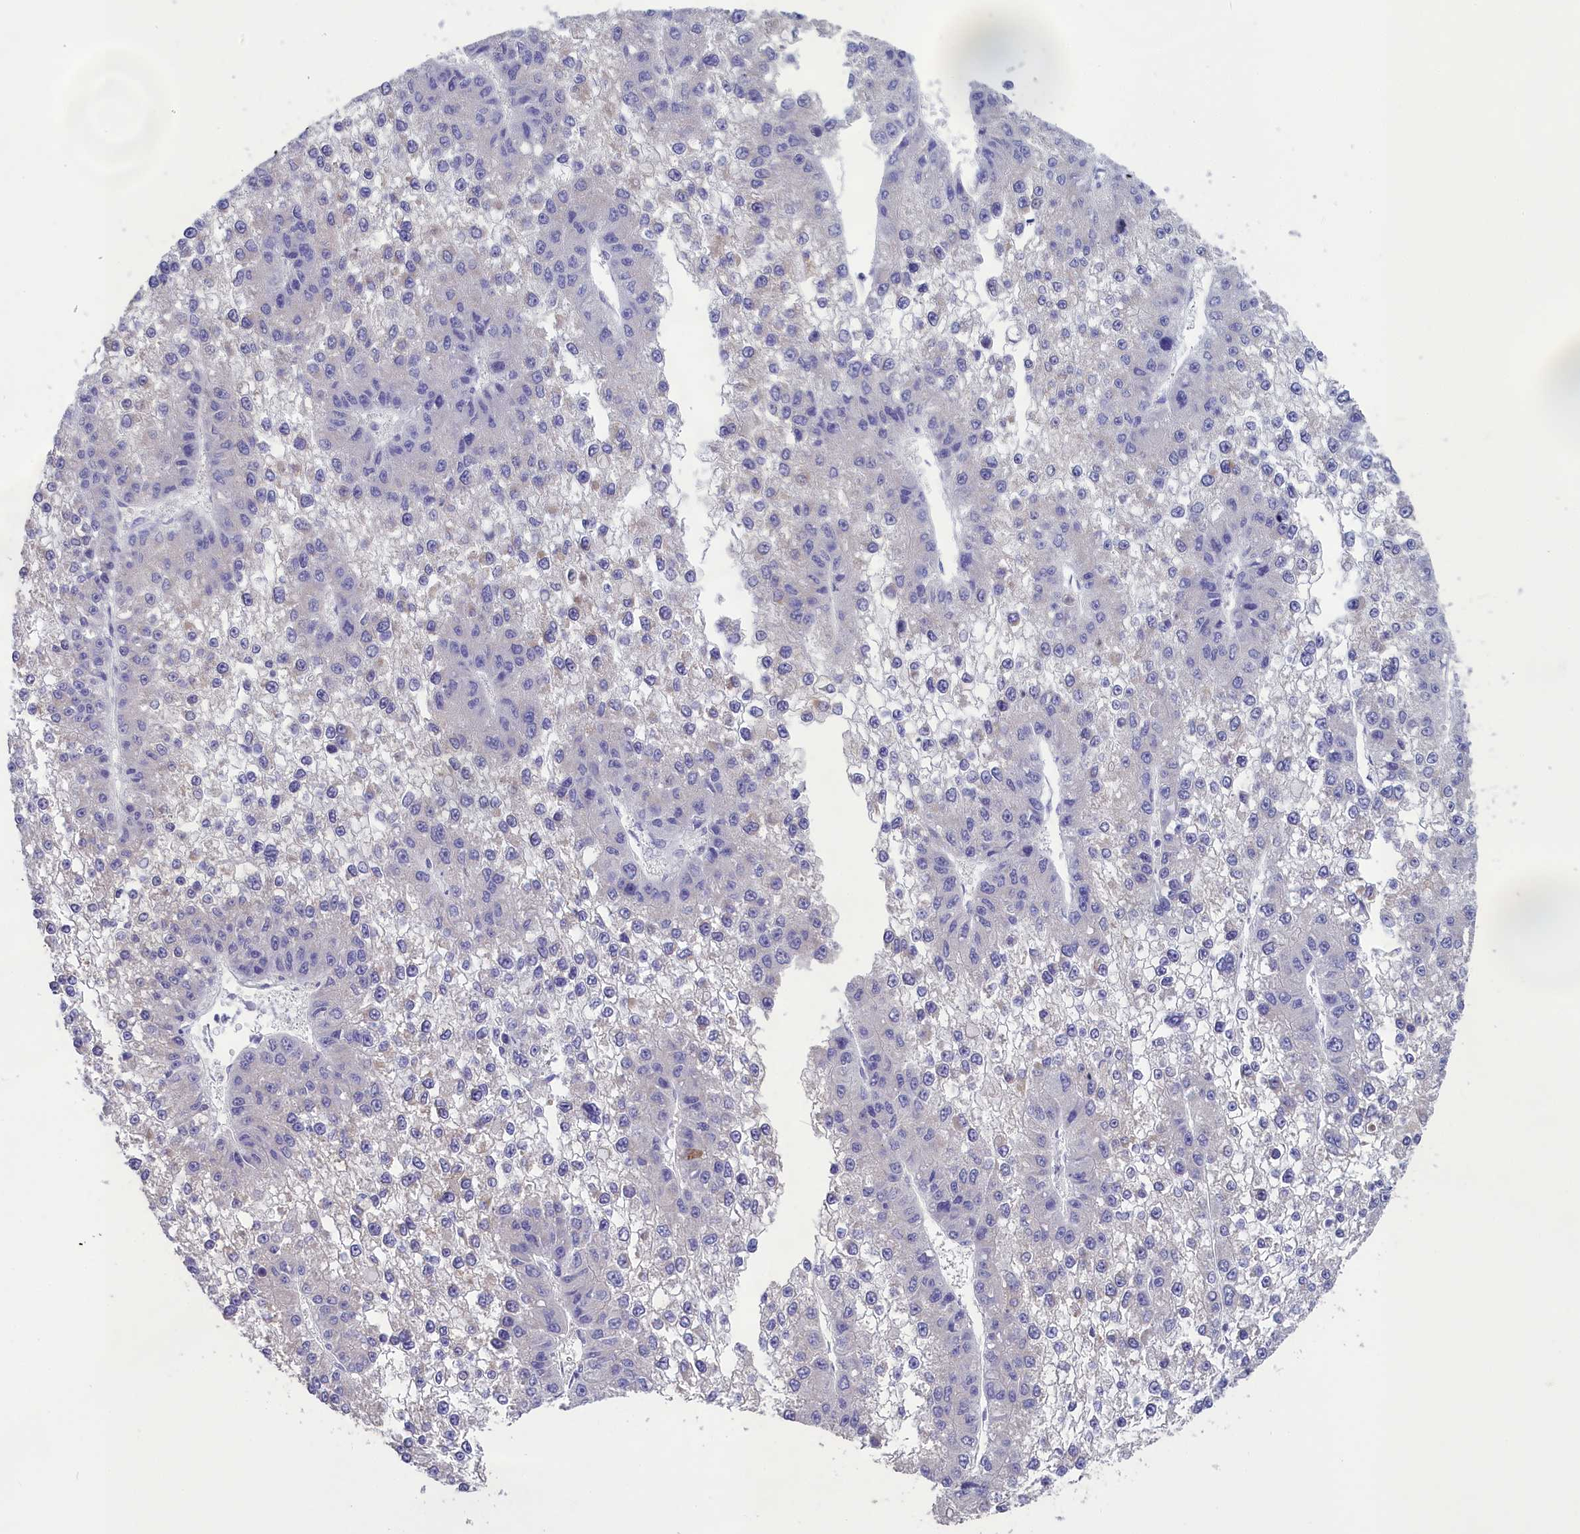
{"staining": {"intensity": "negative", "quantity": "none", "location": "none"}, "tissue": "liver cancer", "cell_type": "Tumor cells", "image_type": "cancer", "snomed": [{"axis": "morphology", "description": "Carcinoma, Hepatocellular, NOS"}, {"axis": "topography", "description": "Liver"}], "caption": "DAB immunohistochemical staining of human liver hepatocellular carcinoma exhibits no significant staining in tumor cells. (IHC, brightfield microscopy, high magnification).", "gene": "PRDM12", "patient": {"sex": "female", "age": 73}}